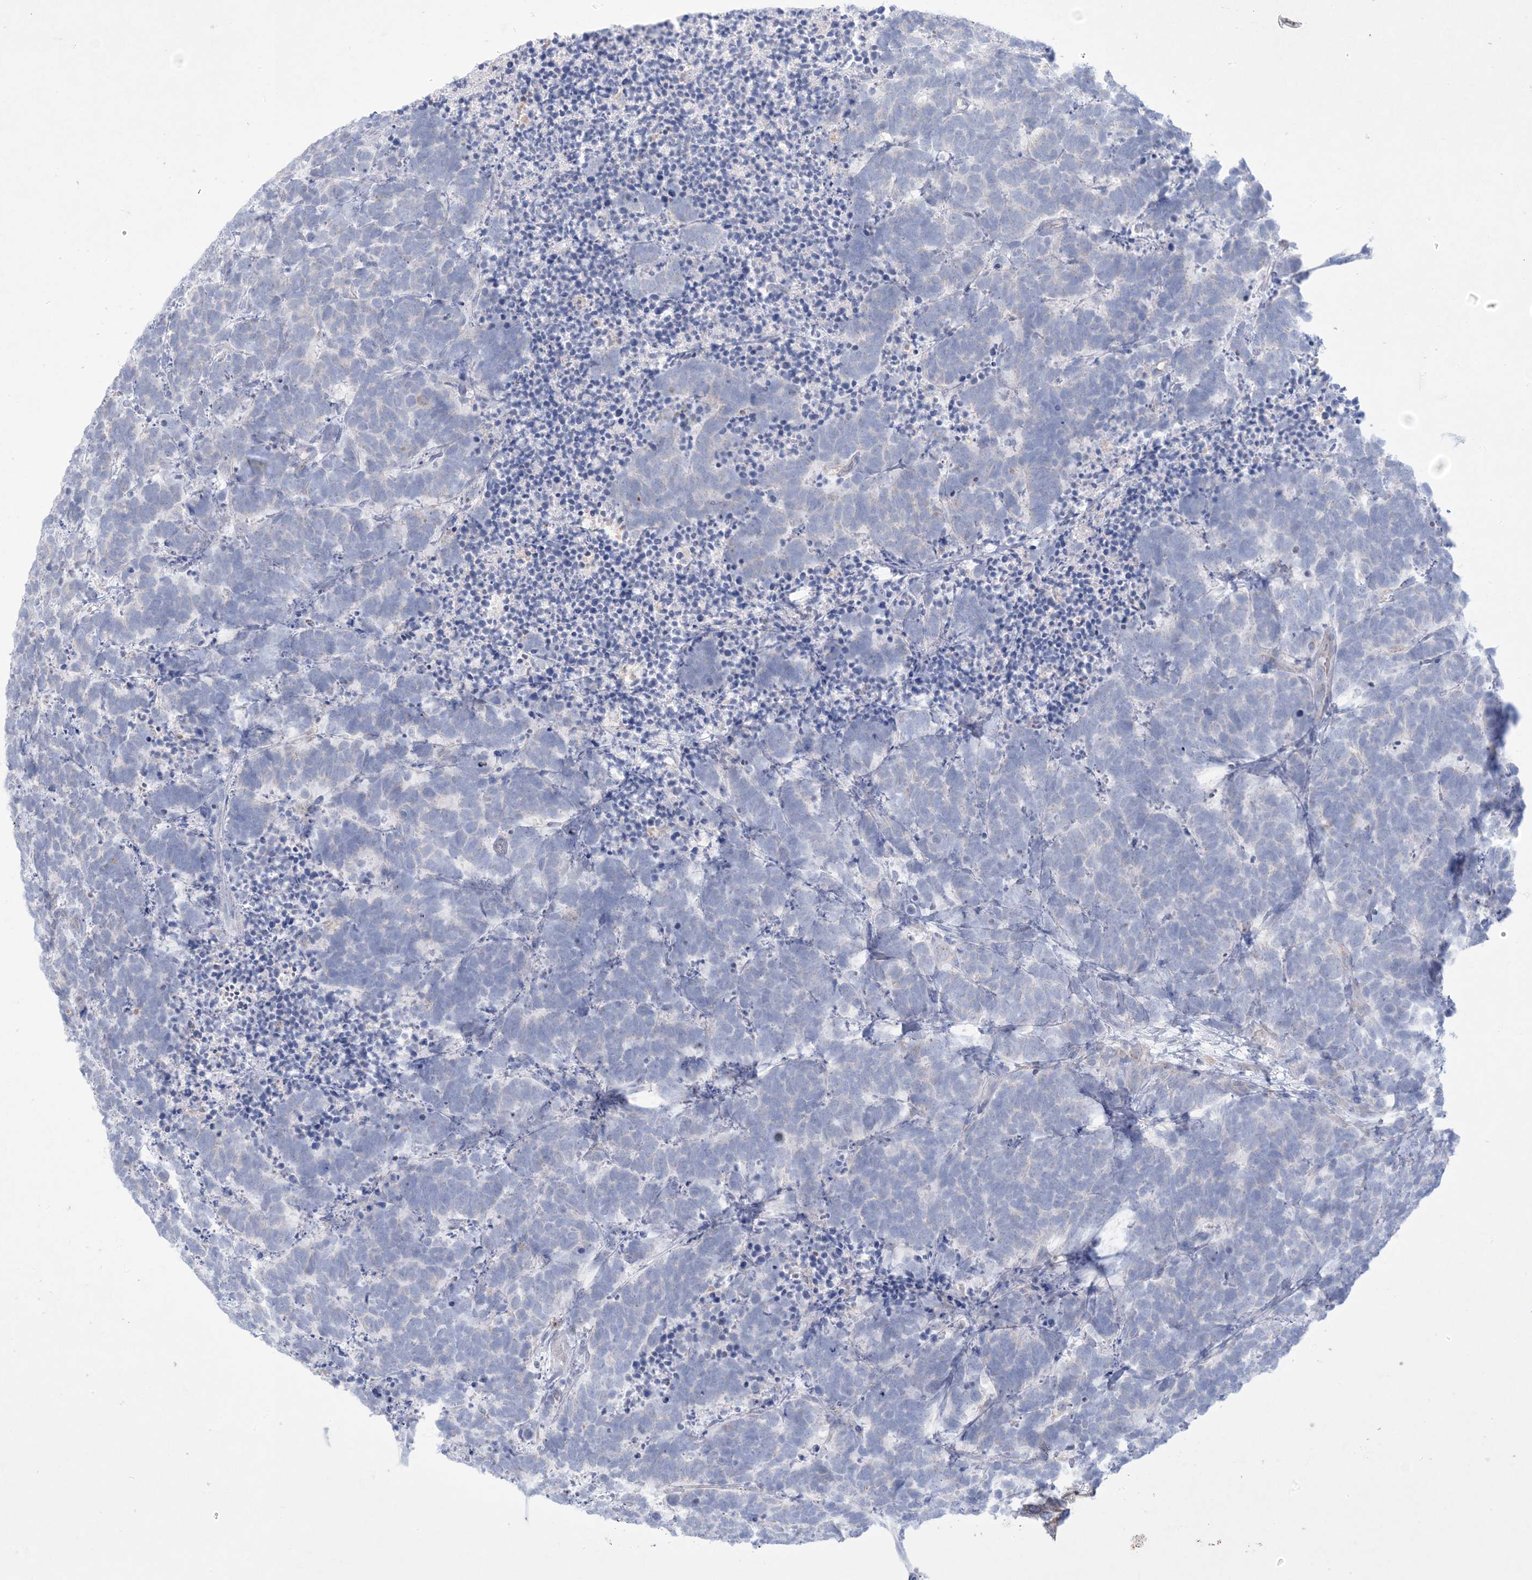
{"staining": {"intensity": "negative", "quantity": "none", "location": "none"}, "tissue": "carcinoid", "cell_type": "Tumor cells", "image_type": "cancer", "snomed": [{"axis": "morphology", "description": "Carcinoma, NOS"}, {"axis": "morphology", "description": "Carcinoid, malignant, NOS"}, {"axis": "topography", "description": "Urinary bladder"}], "caption": "Histopathology image shows no significant protein staining in tumor cells of malignant carcinoid. (Immunohistochemistry, brightfield microscopy, high magnification).", "gene": "KCTD6", "patient": {"sex": "male", "age": 57}}